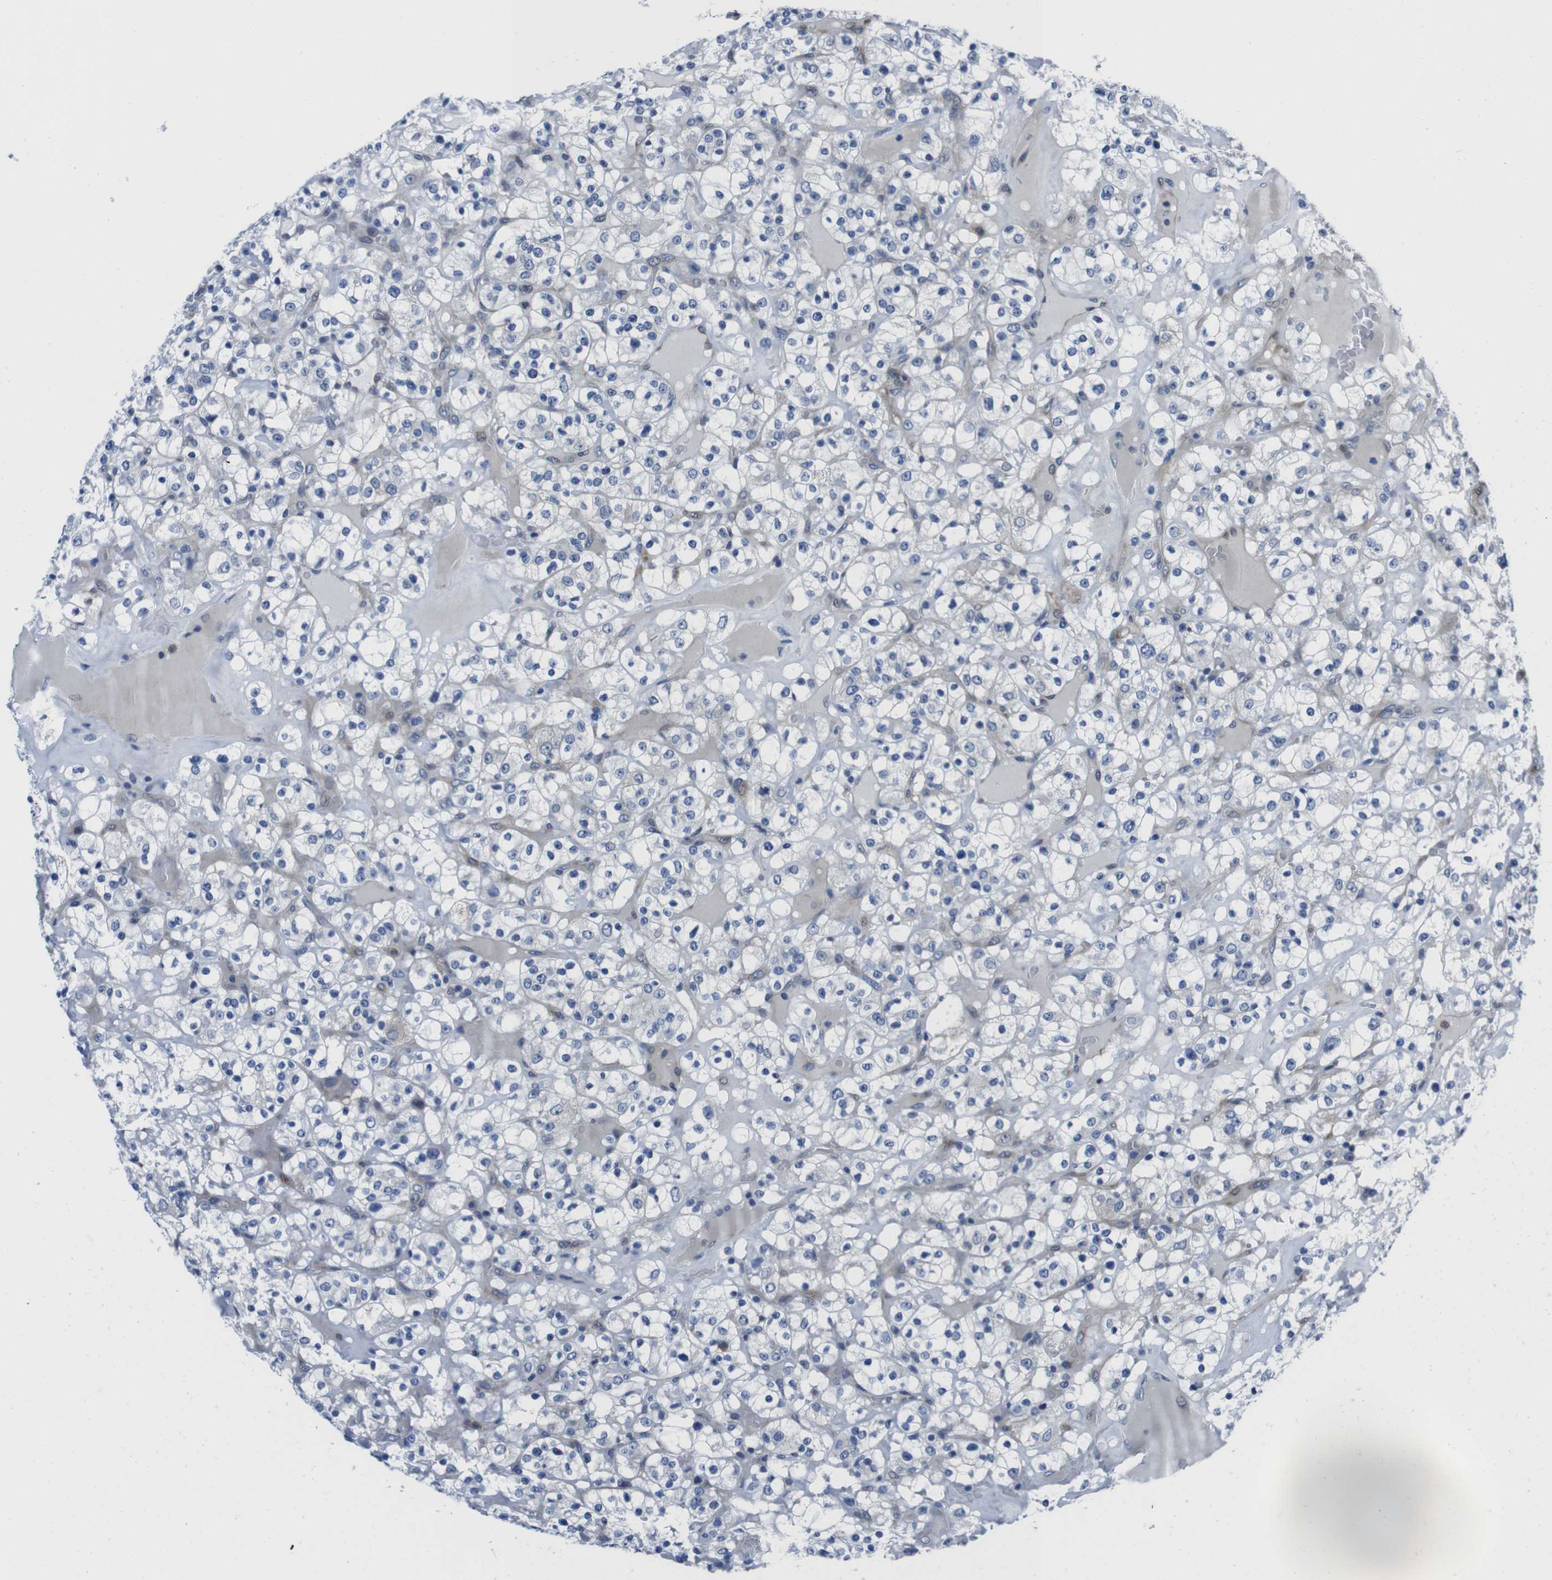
{"staining": {"intensity": "weak", "quantity": "<25%", "location": "cytoplasmic/membranous"}, "tissue": "renal cancer", "cell_type": "Tumor cells", "image_type": "cancer", "snomed": [{"axis": "morphology", "description": "Normal tissue, NOS"}, {"axis": "morphology", "description": "Adenocarcinoma, NOS"}, {"axis": "topography", "description": "Kidney"}], "caption": "This micrograph is of adenocarcinoma (renal) stained with immunohistochemistry to label a protein in brown with the nuclei are counter-stained blue. There is no expression in tumor cells.", "gene": "EIF4A1", "patient": {"sex": "female", "age": 72}}